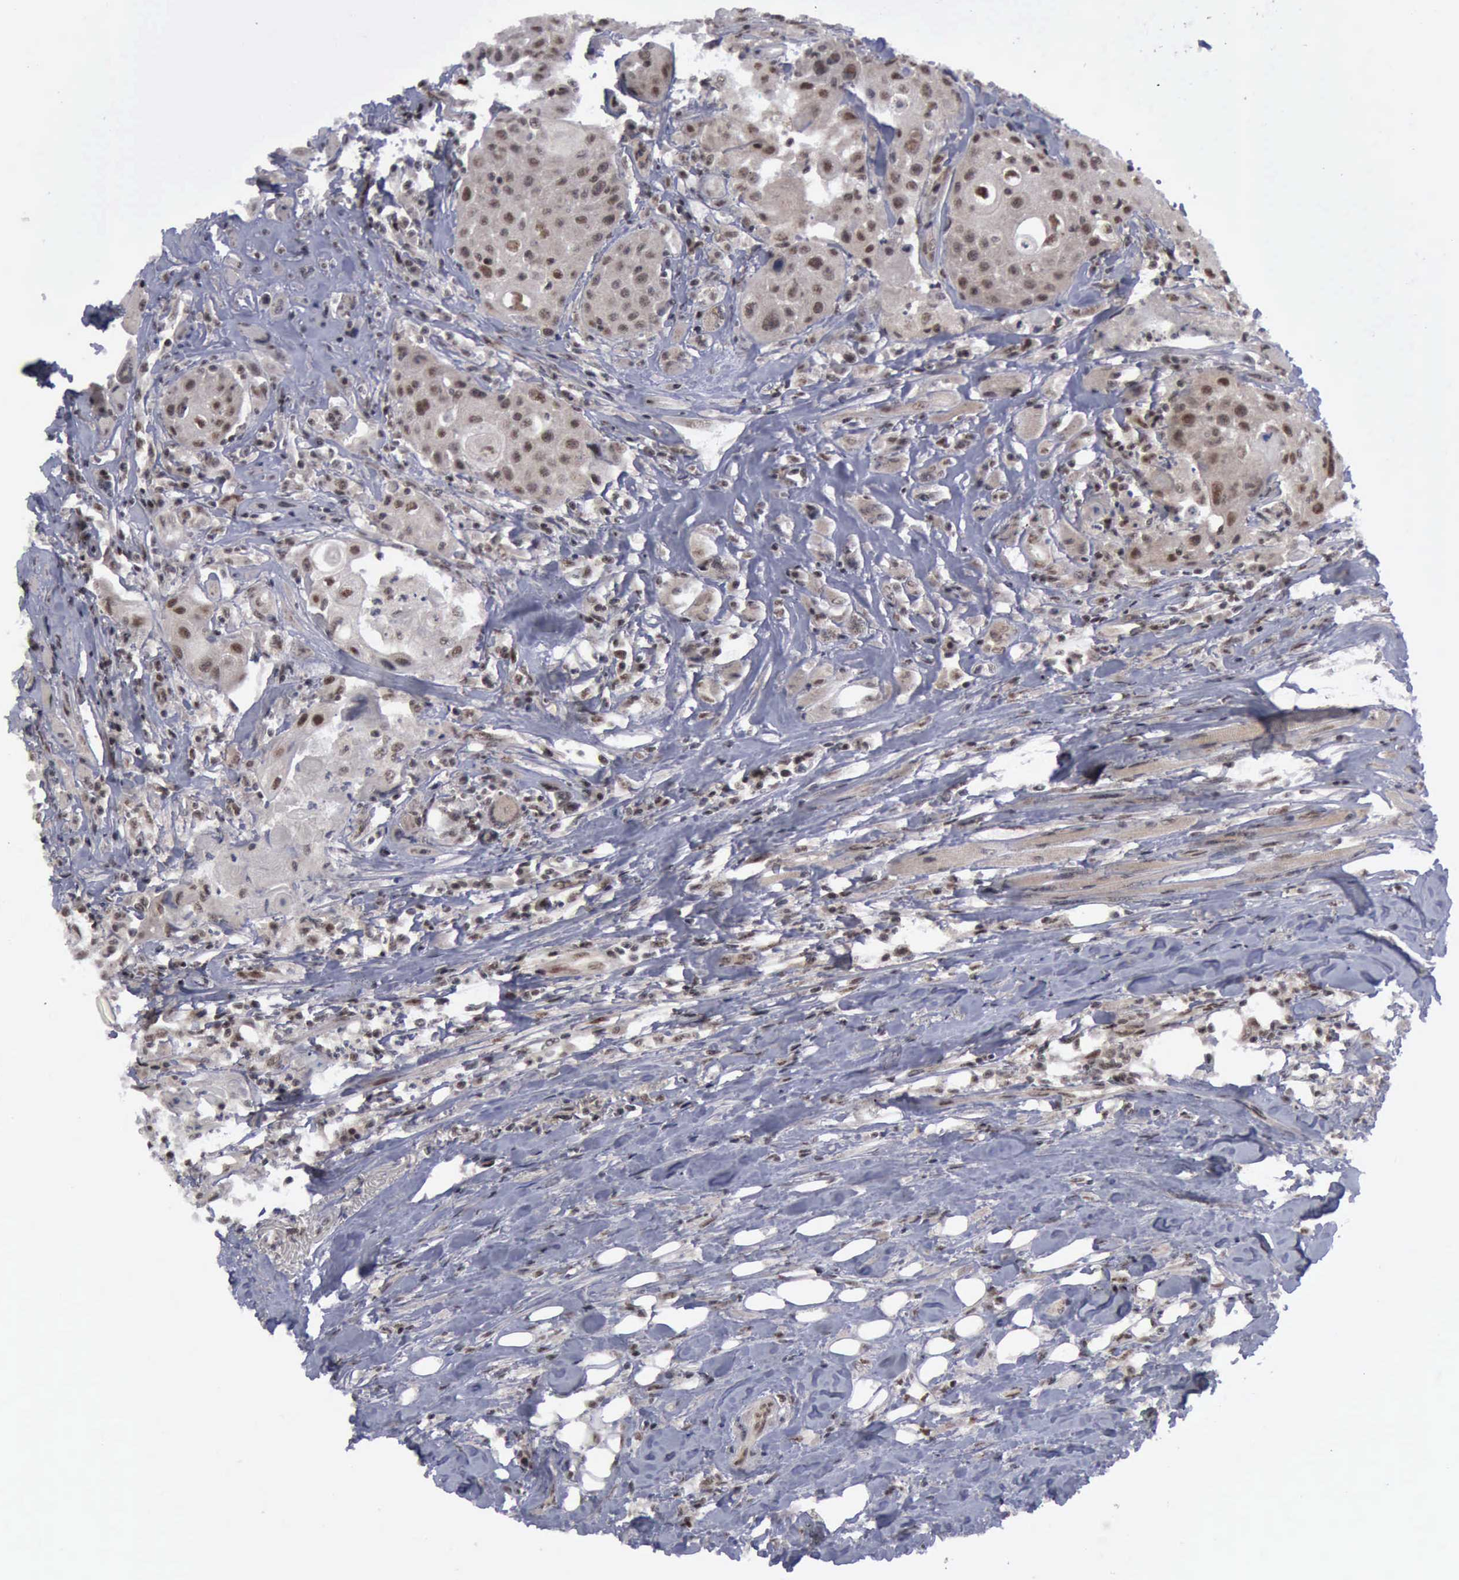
{"staining": {"intensity": "strong", "quantity": ">75%", "location": "cytoplasmic/membranous,nuclear"}, "tissue": "head and neck cancer", "cell_type": "Tumor cells", "image_type": "cancer", "snomed": [{"axis": "morphology", "description": "Squamous cell carcinoma, NOS"}, {"axis": "topography", "description": "Oral tissue"}, {"axis": "topography", "description": "Head-Neck"}], "caption": "An image of human head and neck cancer (squamous cell carcinoma) stained for a protein demonstrates strong cytoplasmic/membranous and nuclear brown staining in tumor cells.", "gene": "ATM", "patient": {"sex": "female", "age": 82}}